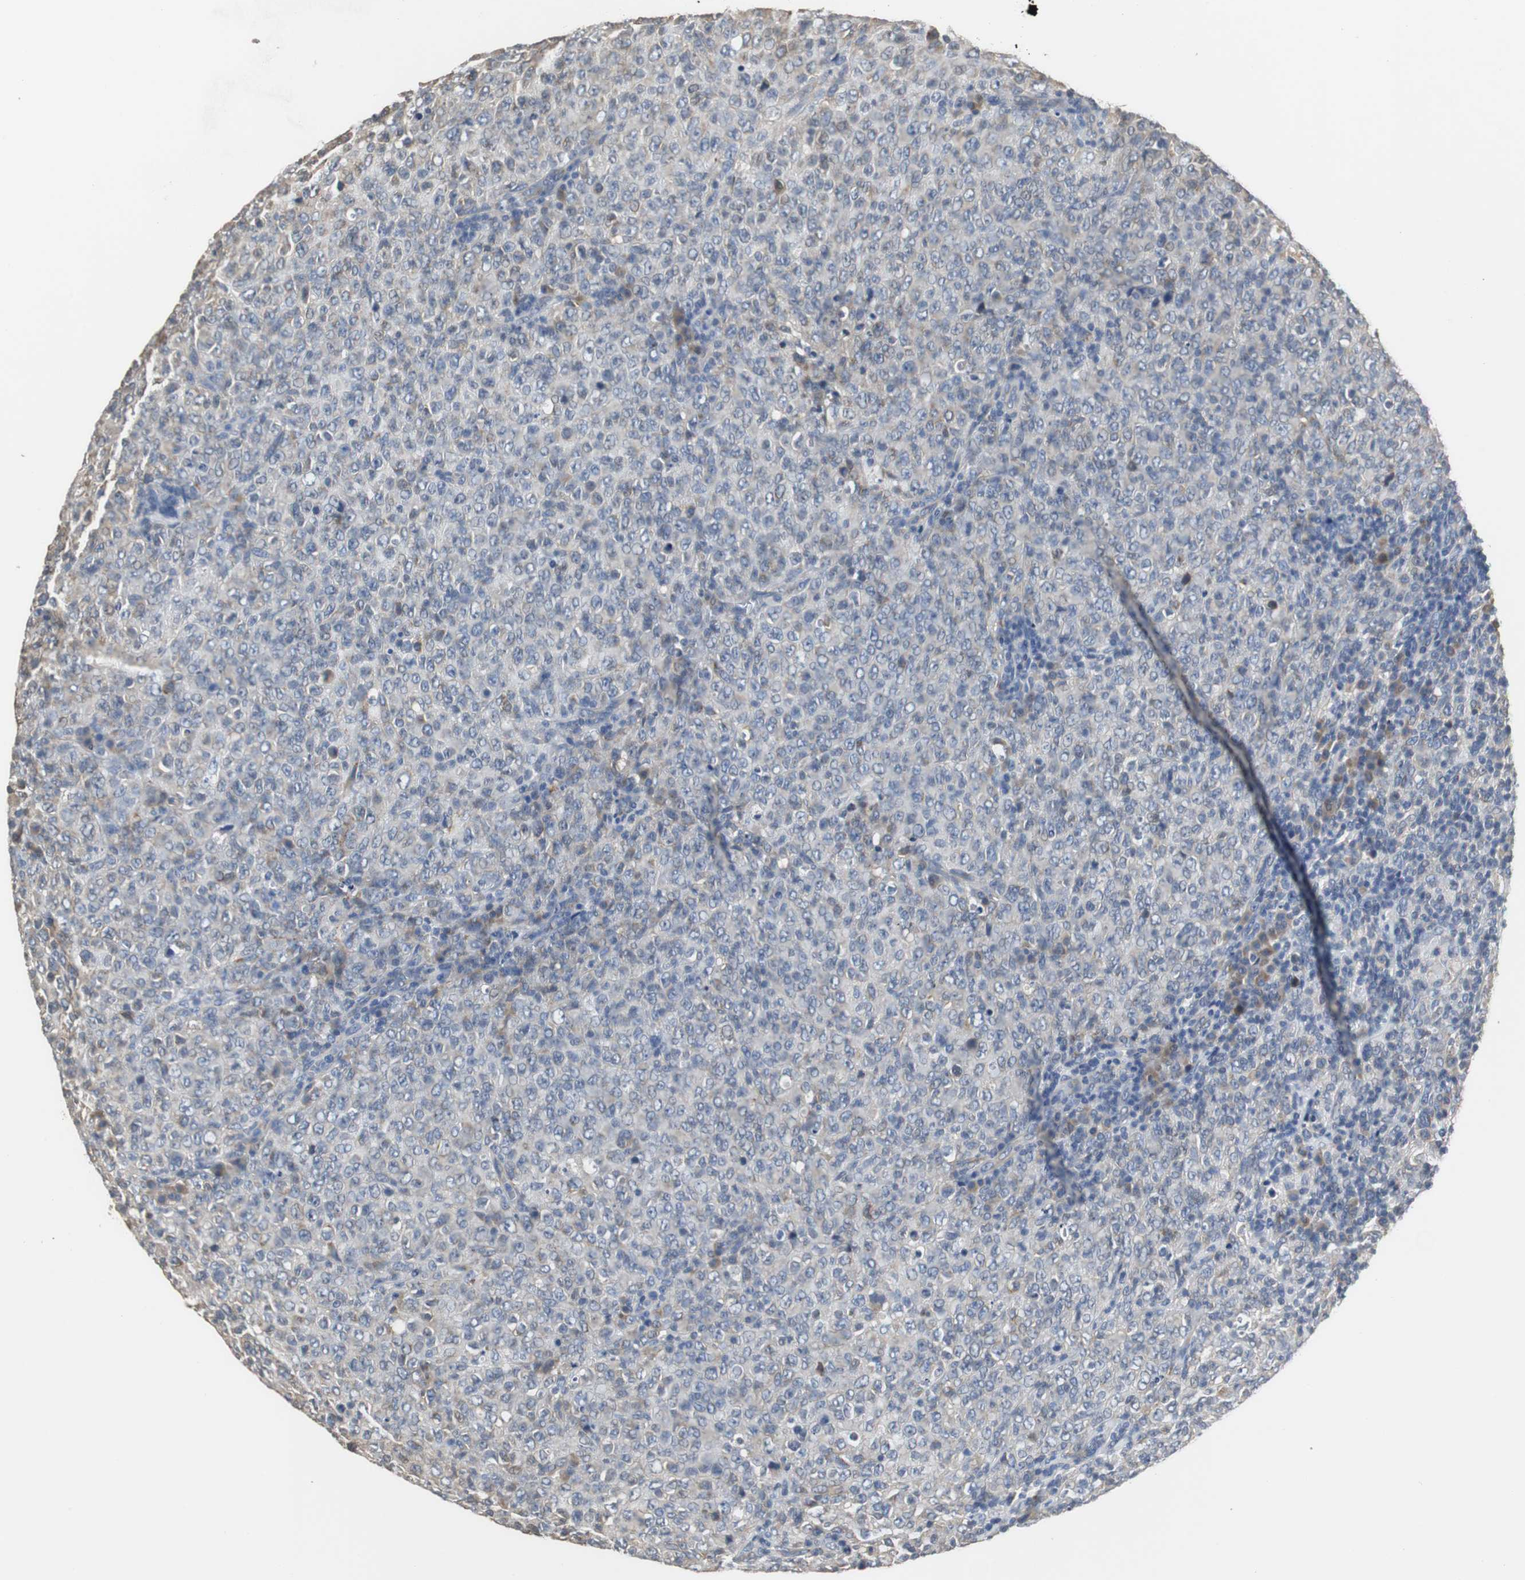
{"staining": {"intensity": "weak", "quantity": "<25%", "location": "cytoplasmic/membranous"}, "tissue": "lymphoma", "cell_type": "Tumor cells", "image_type": "cancer", "snomed": [{"axis": "morphology", "description": "Malignant lymphoma, non-Hodgkin's type, High grade"}, {"axis": "topography", "description": "Tonsil"}], "caption": "High magnification brightfield microscopy of malignant lymphoma, non-Hodgkin's type (high-grade) stained with DAB (brown) and counterstained with hematoxylin (blue): tumor cells show no significant staining.", "gene": "HMGCL", "patient": {"sex": "female", "age": 36}}